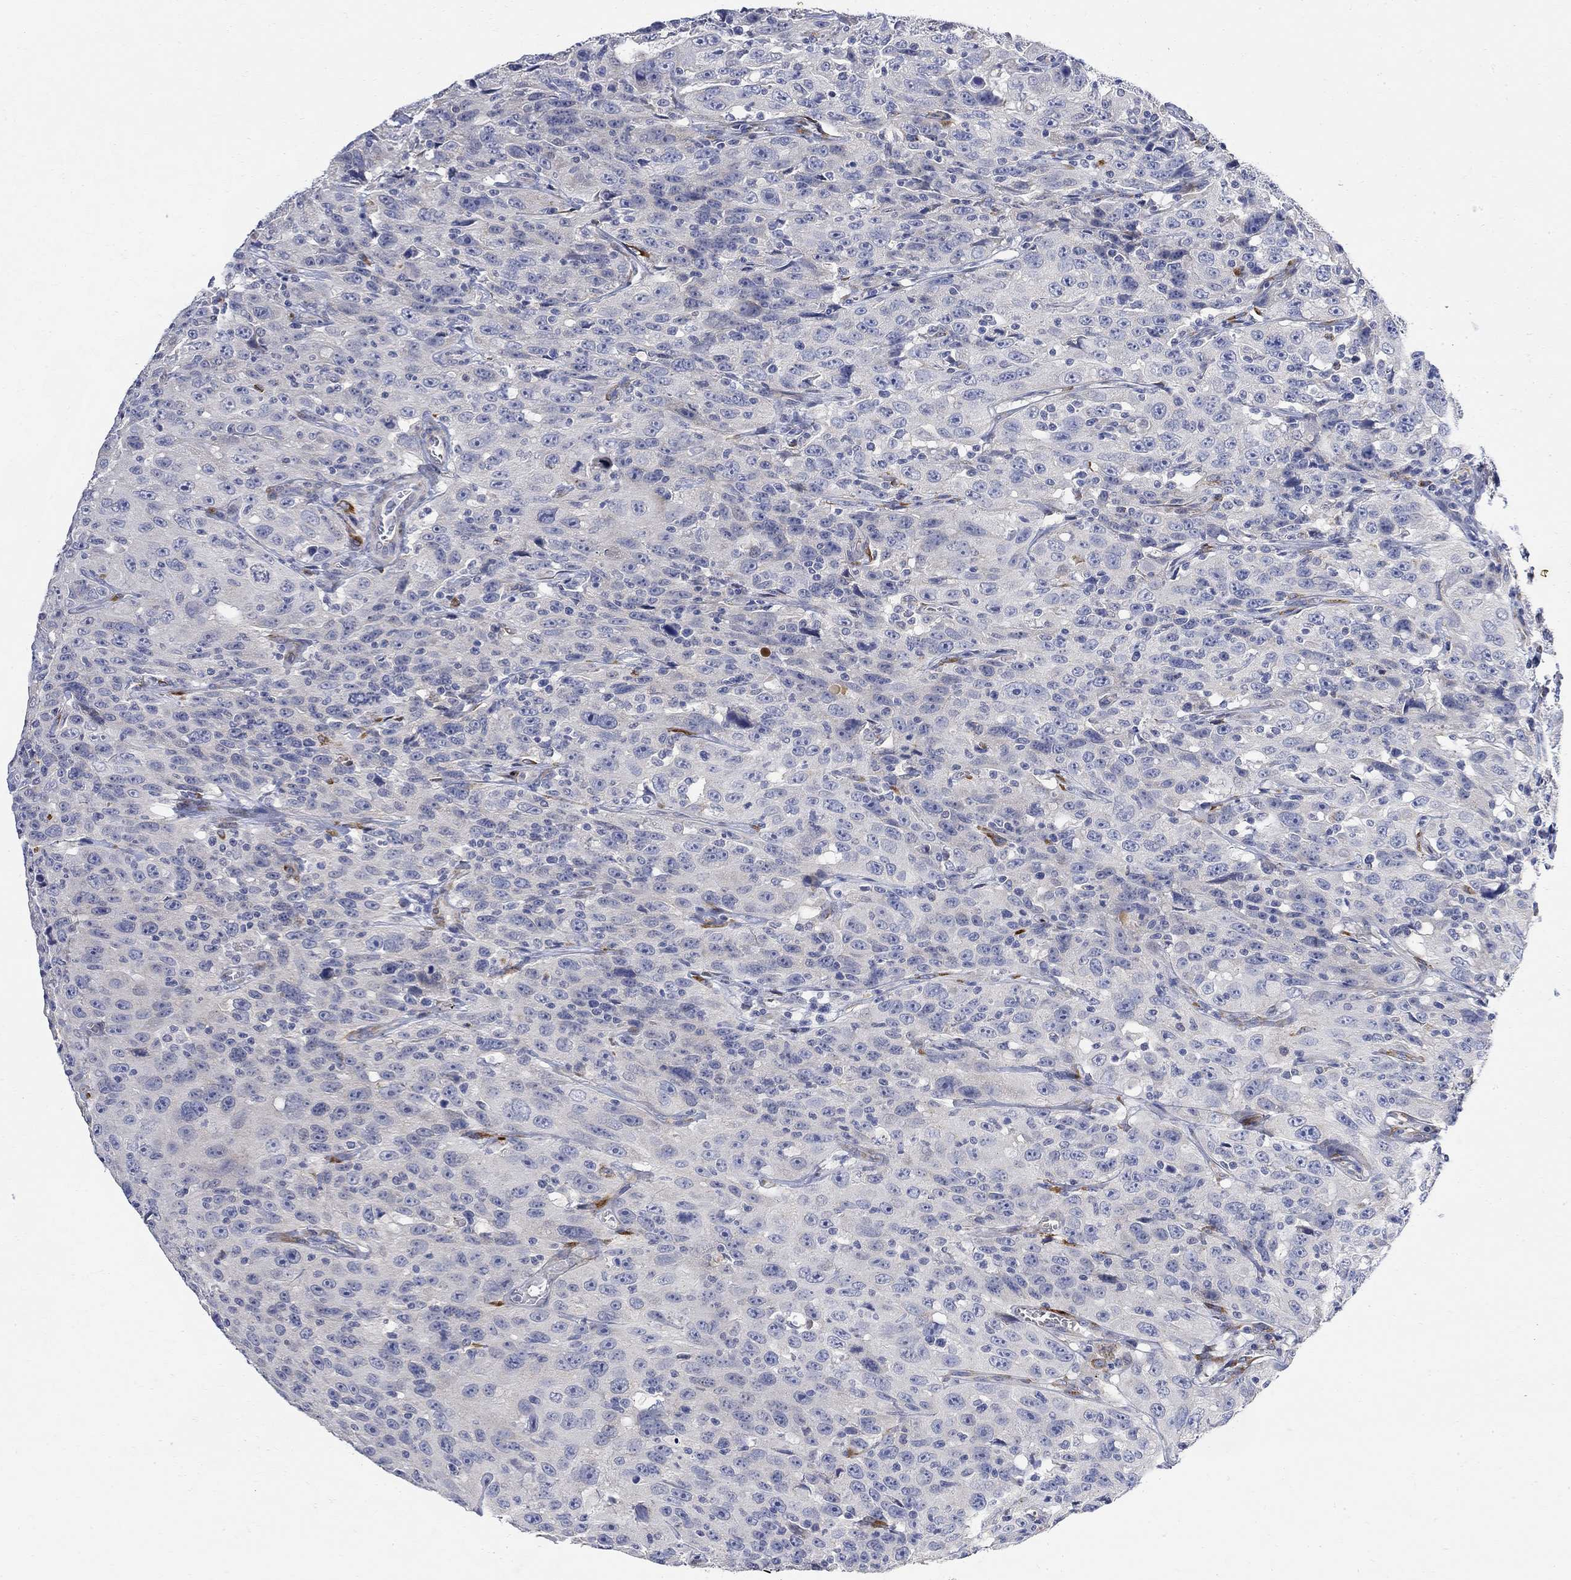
{"staining": {"intensity": "negative", "quantity": "none", "location": "none"}, "tissue": "urothelial cancer", "cell_type": "Tumor cells", "image_type": "cancer", "snomed": [{"axis": "morphology", "description": "Urothelial carcinoma, NOS"}, {"axis": "morphology", "description": "Urothelial carcinoma, High grade"}, {"axis": "topography", "description": "Urinary bladder"}], "caption": "Human urothelial cancer stained for a protein using immunohistochemistry displays no staining in tumor cells.", "gene": "FNDC5", "patient": {"sex": "female", "age": 73}}